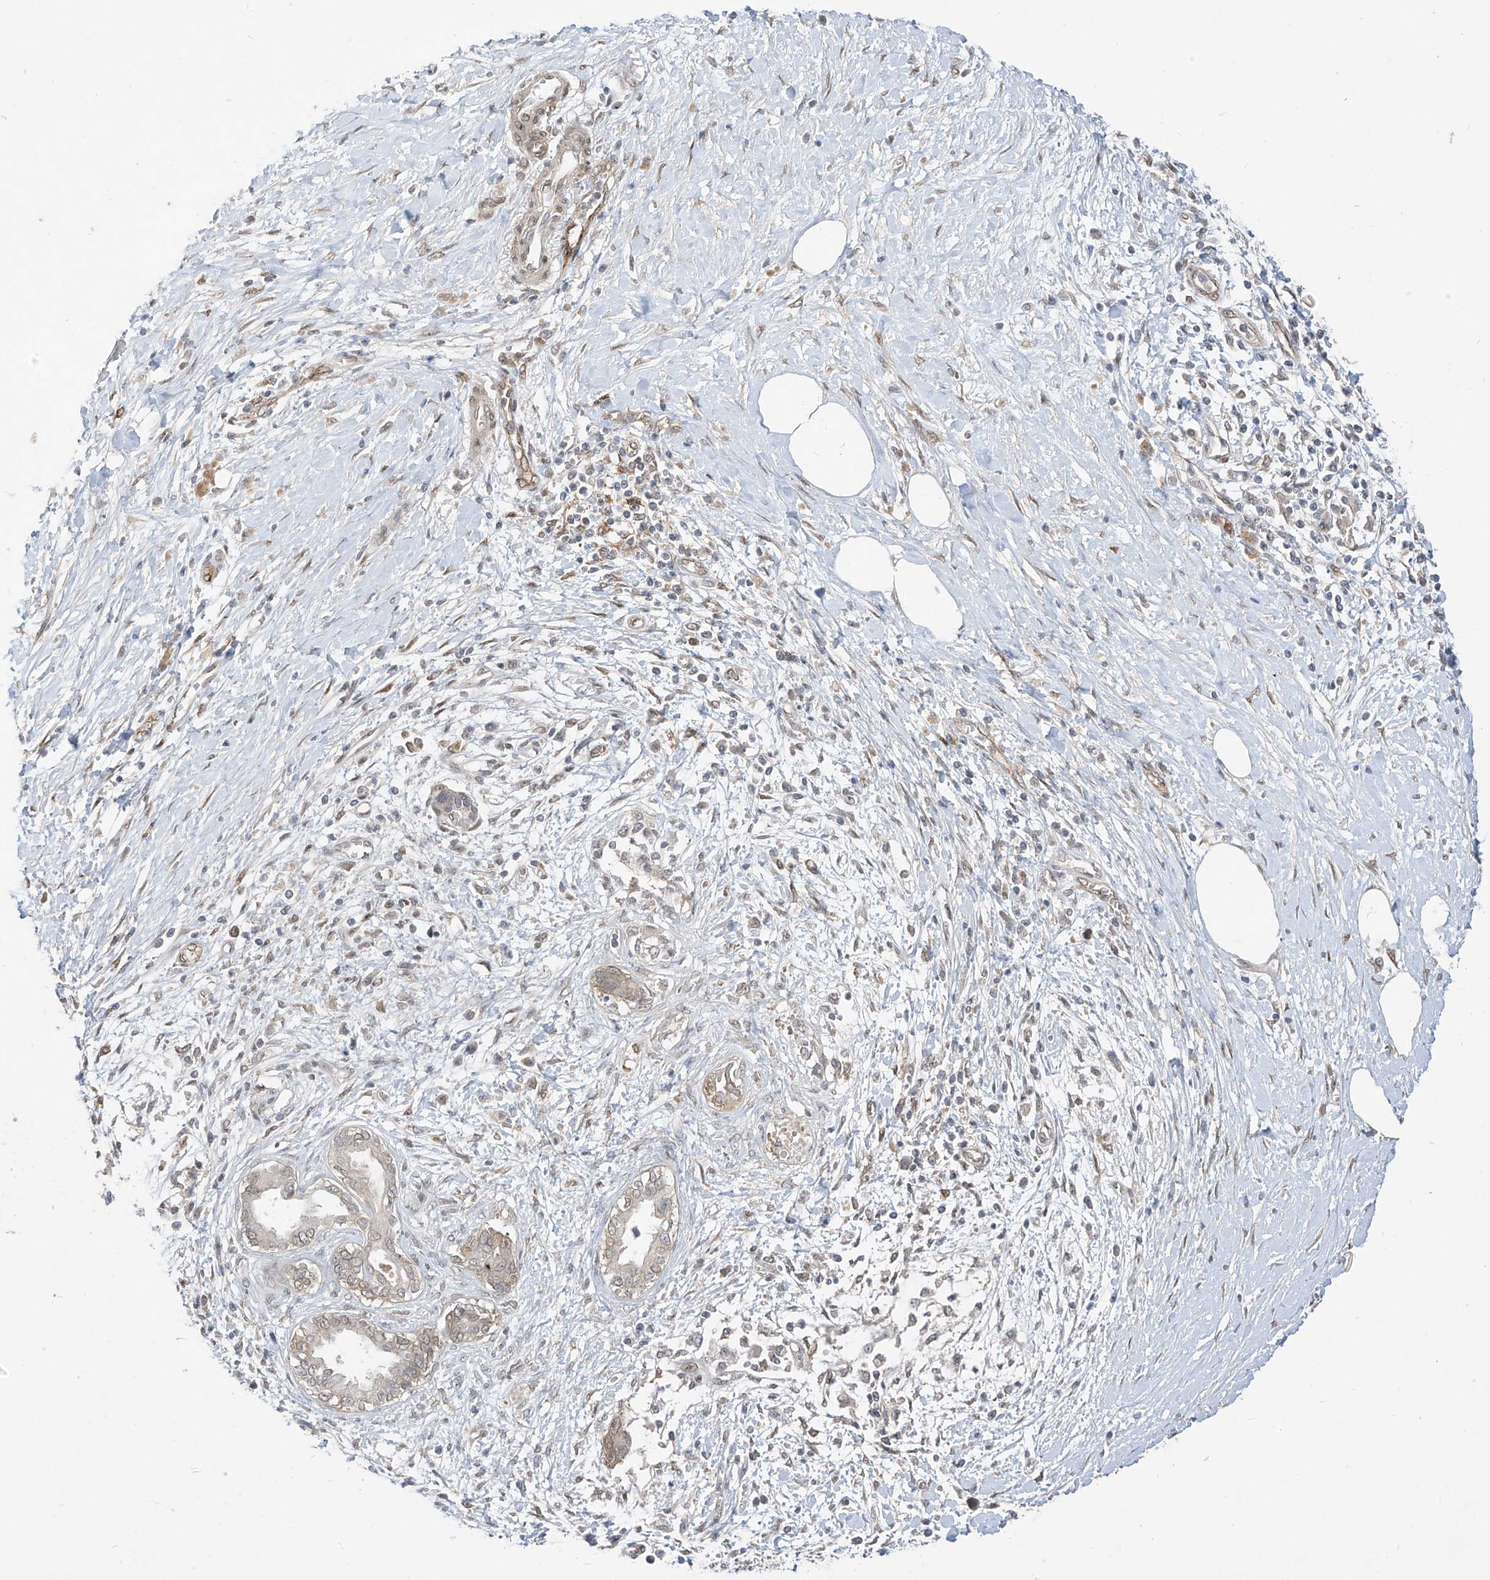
{"staining": {"intensity": "negative", "quantity": "none", "location": "none"}, "tissue": "pancreatic cancer", "cell_type": "Tumor cells", "image_type": "cancer", "snomed": [{"axis": "morphology", "description": "Adenocarcinoma, NOS"}, {"axis": "topography", "description": "Pancreas"}], "caption": "Histopathology image shows no protein staining in tumor cells of adenocarcinoma (pancreatic) tissue.", "gene": "MRTFA", "patient": {"sex": "male", "age": 58}}